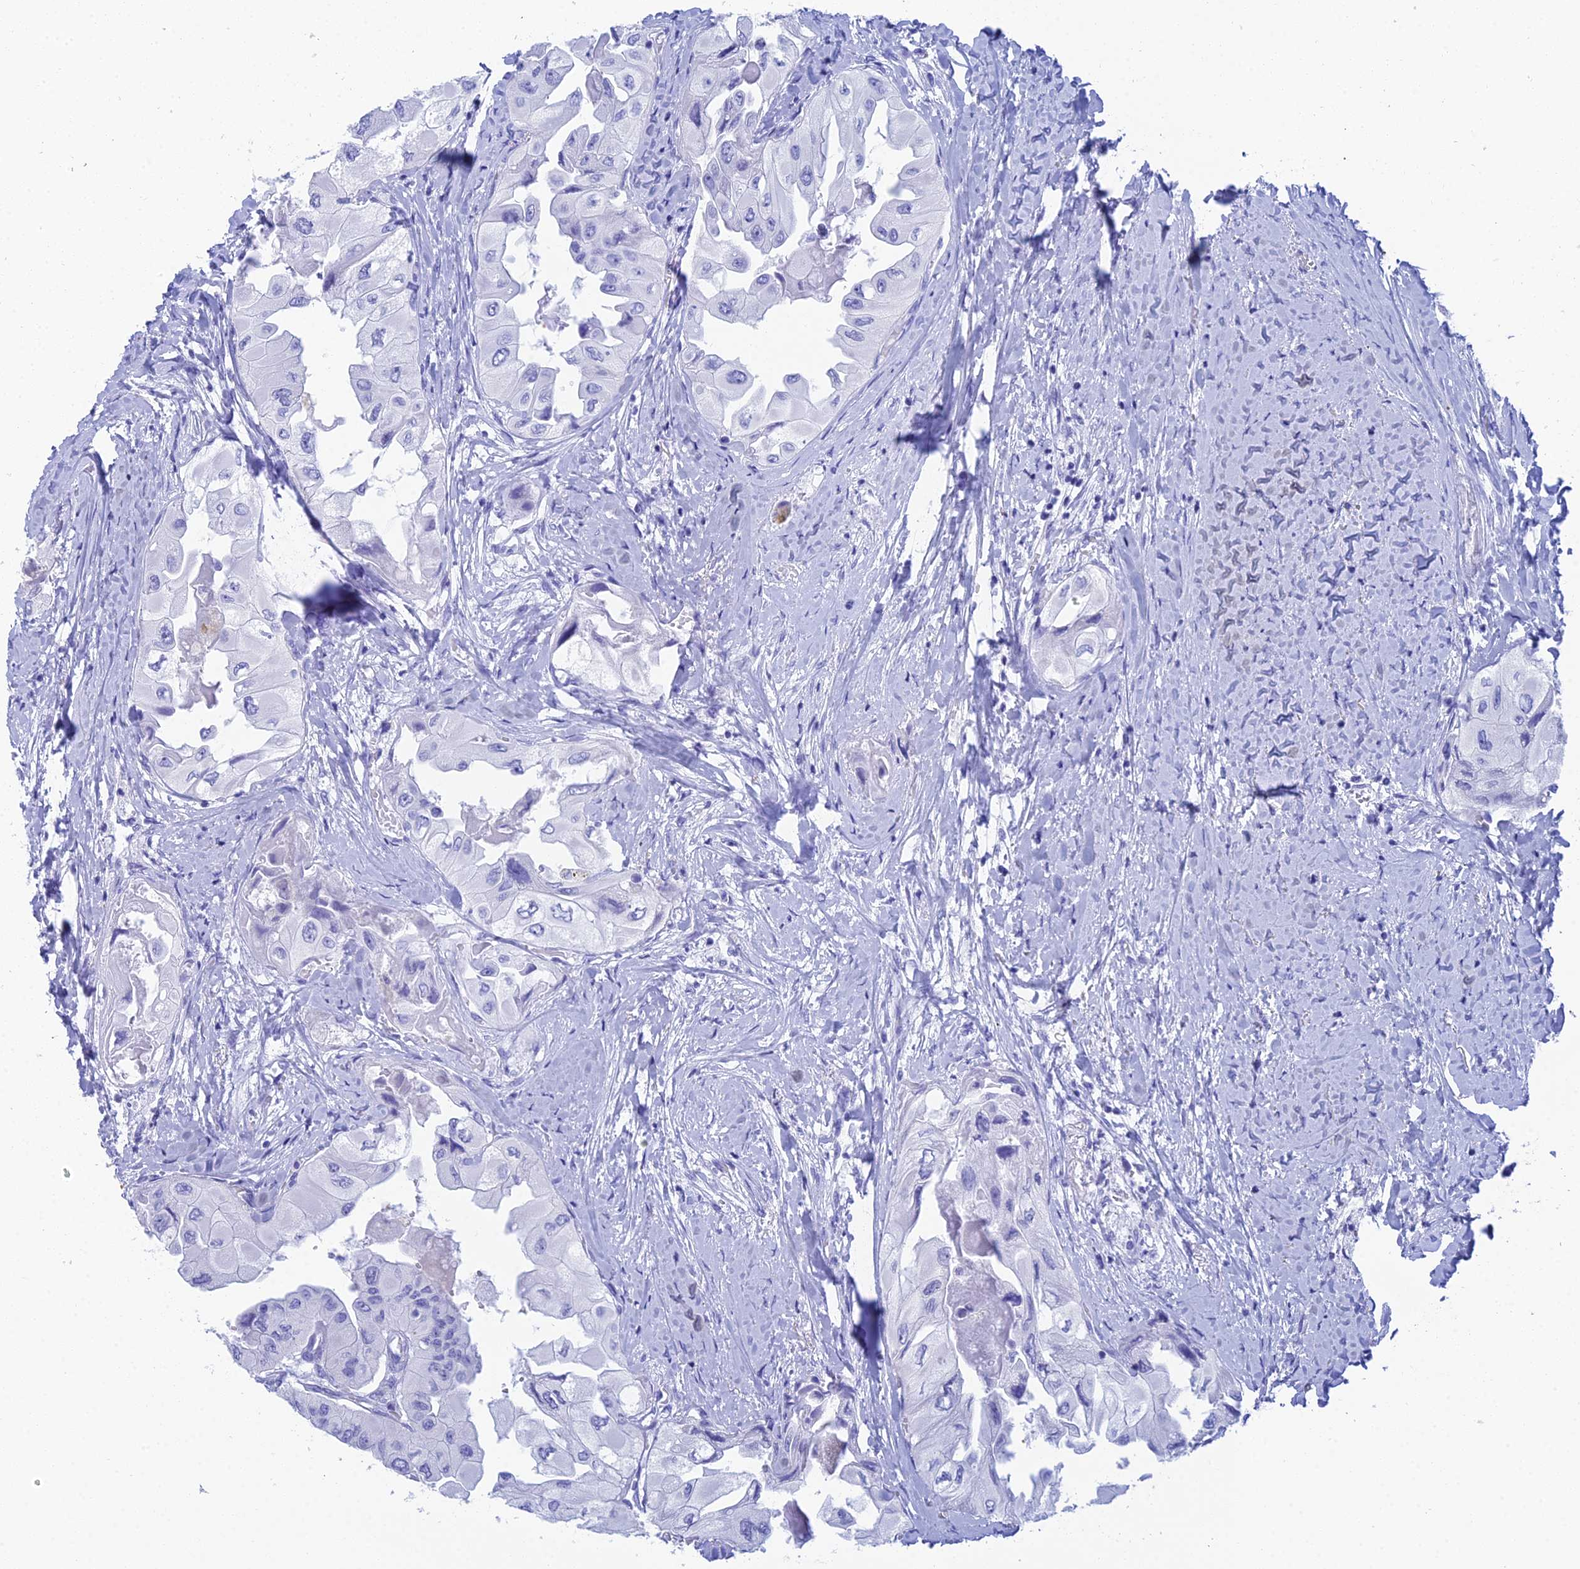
{"staining": {"intensity": "negative", "quantity": "none", "location": "none"}, "tissue": "thyroid cancer", "cell_type": "Tumor cells", "image_type": "cancer", "snomed": [{"axis": "morphology", "description": "Normal tissue, NOS"}, {"axis": "morphology", "description": "Papillary adenocarcinoma, NOS"}, {"axis": "topography", "description": "Thyroid gland"}], "caption": "Immunohistochemistry (IHC) of human thyroid cancer (papillary adenocarcinoma) reveals no expression in tumor cells.", "gene": "REG1A", "patient": {"sex": "female", "age": 59}}